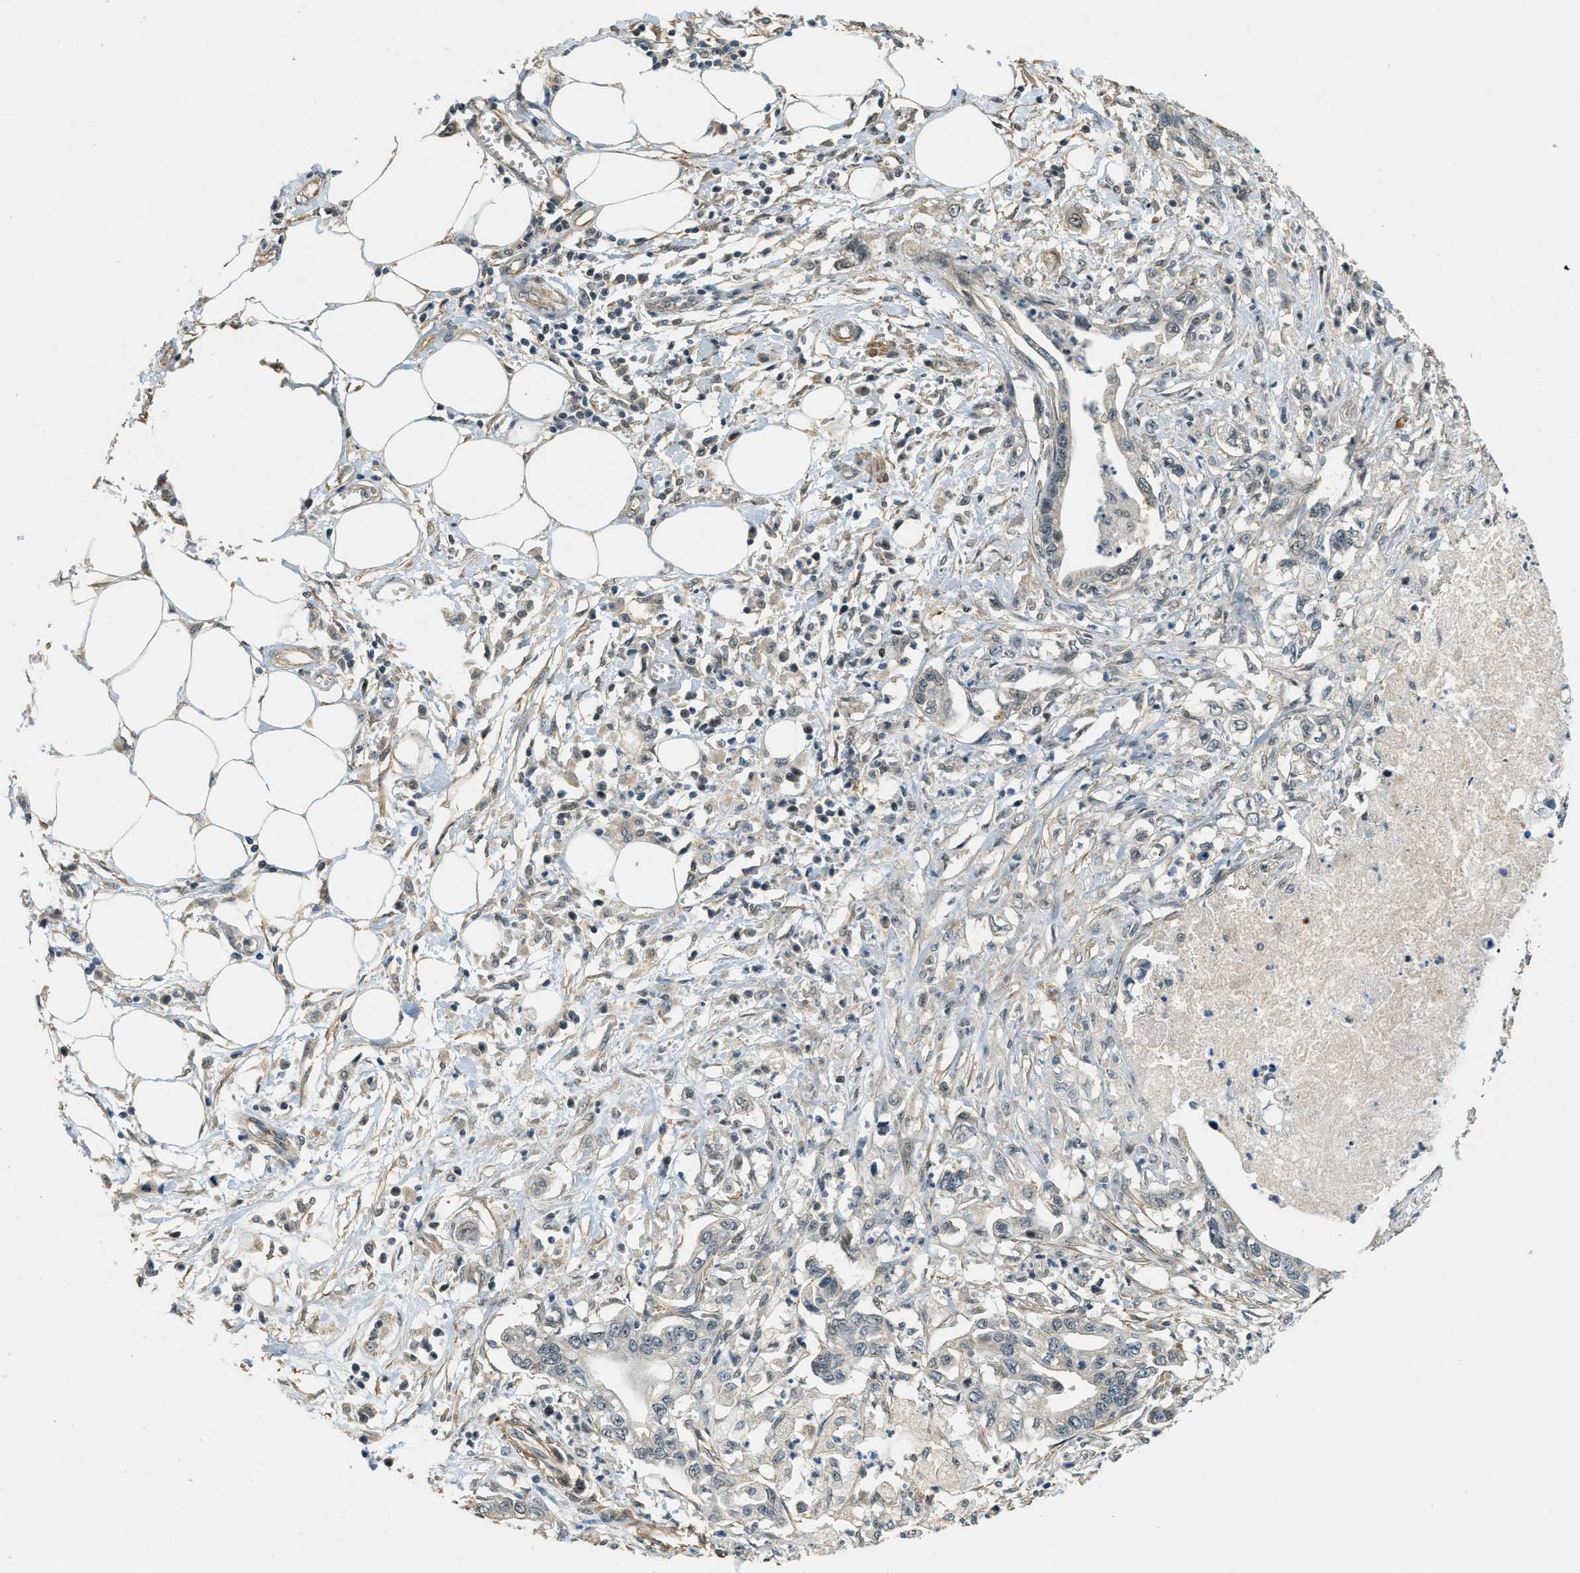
{"staining": {"intensity": "weak", "quantity": "<25%", "location": "cytoplasmic/membranous"}, "tissue": "pancreatic cancer", "cell_type": "Tumor cells", "image_type": "cancer", "snomed": [{"axis": "morphology", "description": "Adenocarcinoma, NOS"}, {"axis": "topography", "description": "Pancreas"}], "caption": "Adenocarcinoma (pancreatic) was stained to show a protein in brown. There is no significant expression in tumor cells.", "gene": "MED21", "patient": {"sex": "male", "age": 56}}